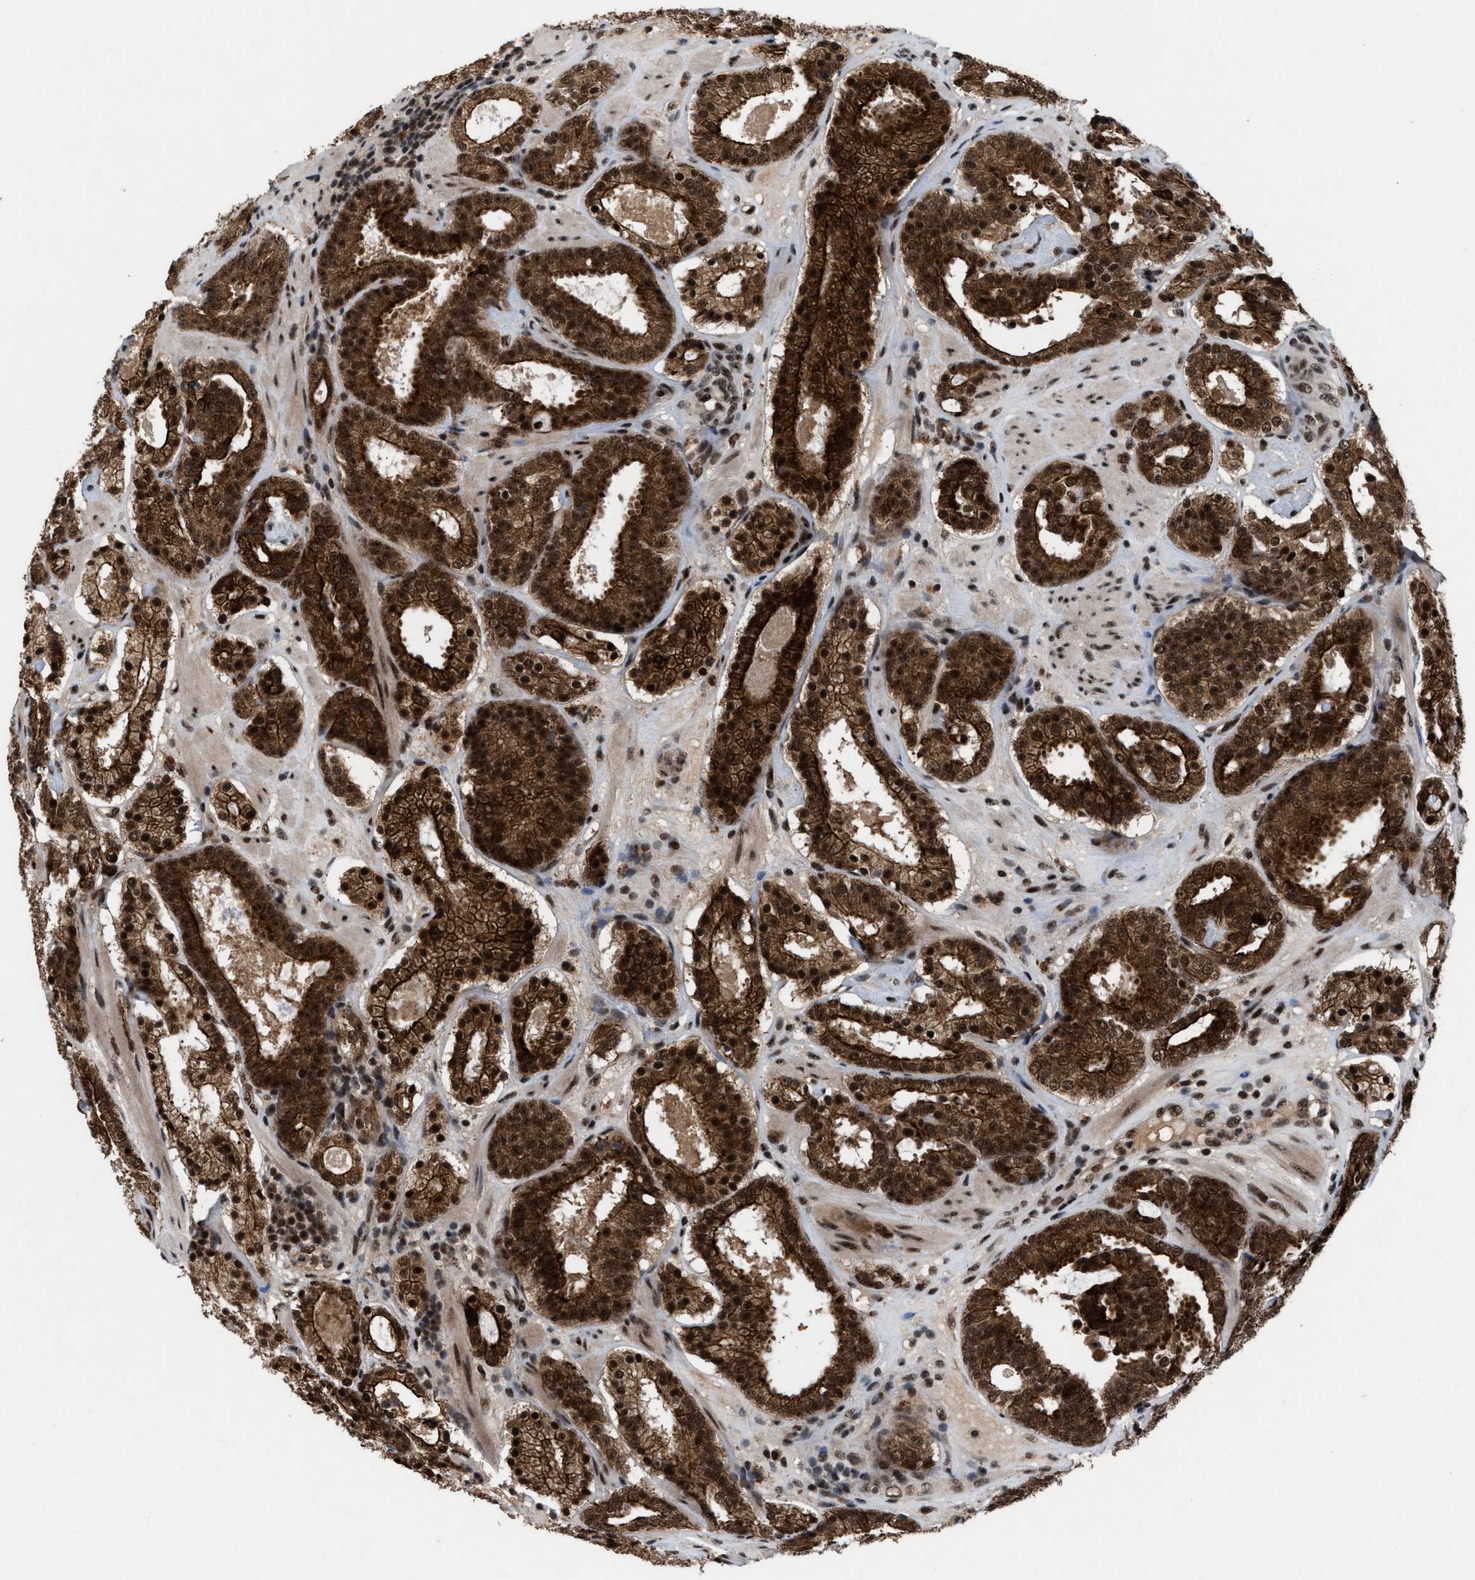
{"staining": {"intensity": "strong", "quantity": ">75%", "location": "cytoplasmic/membranous,nuclear"}, "tissue": "prostate cancer", "cell_type": "Tumor cells", "image_type": "cancer", "snomed": [{"axis": "morphology", "description": "Adenocarcinoma, Low grade"}, {"axis": "topography", "description": "Prostate"}], "caption": "Immunohistochemistry (IHC) of prostate cancer shows high levels of strong cytoplasmic/membranous and nuclear positivity in about >75% of tumor cells.", "gene": "PRPF4", "patient": {"sex": "male", "age": 69}}